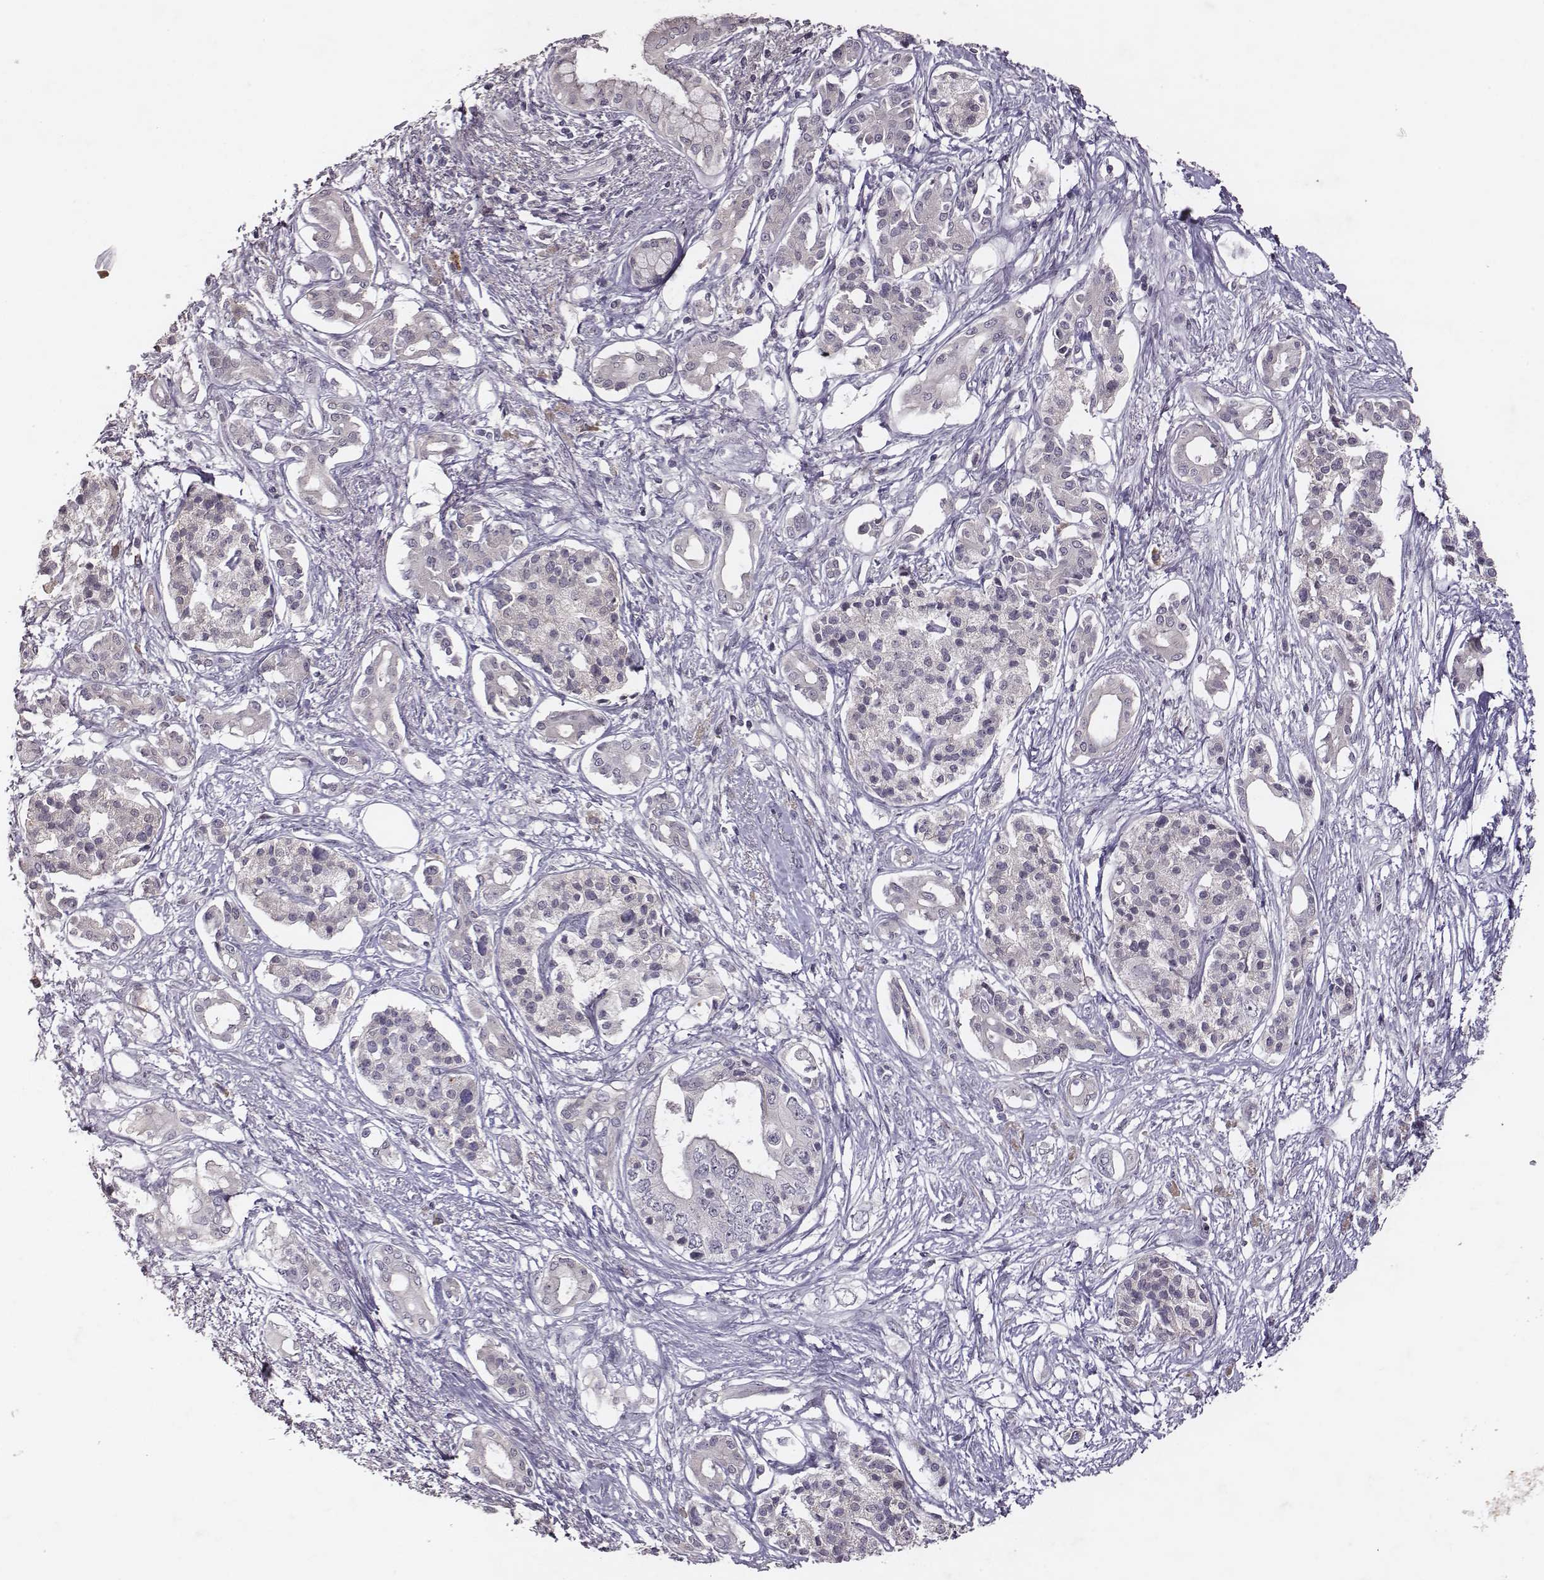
{"staining": {"intensity": "negative", "quantity": "none", "location": "none"}, "tissue": "pancreatic cancer", "cell_type": "Tumor cells", "image_type": "cancer", "snomed": [{"axis": "morphology", "description": "Adenocarcinoma, NOS"}, {"axis": "topography", "description": "Pancreas"}], "caption": "Immunohistochemistry (IHC) photomicrograph of neoplastic tissue: human pancreatic cancer (adenocarcinoma) stained with DAB displays no significant protein positivity in tumor cells.", "gene": "SLC22A6", "patient": {"sex": "female", "age": 63}}